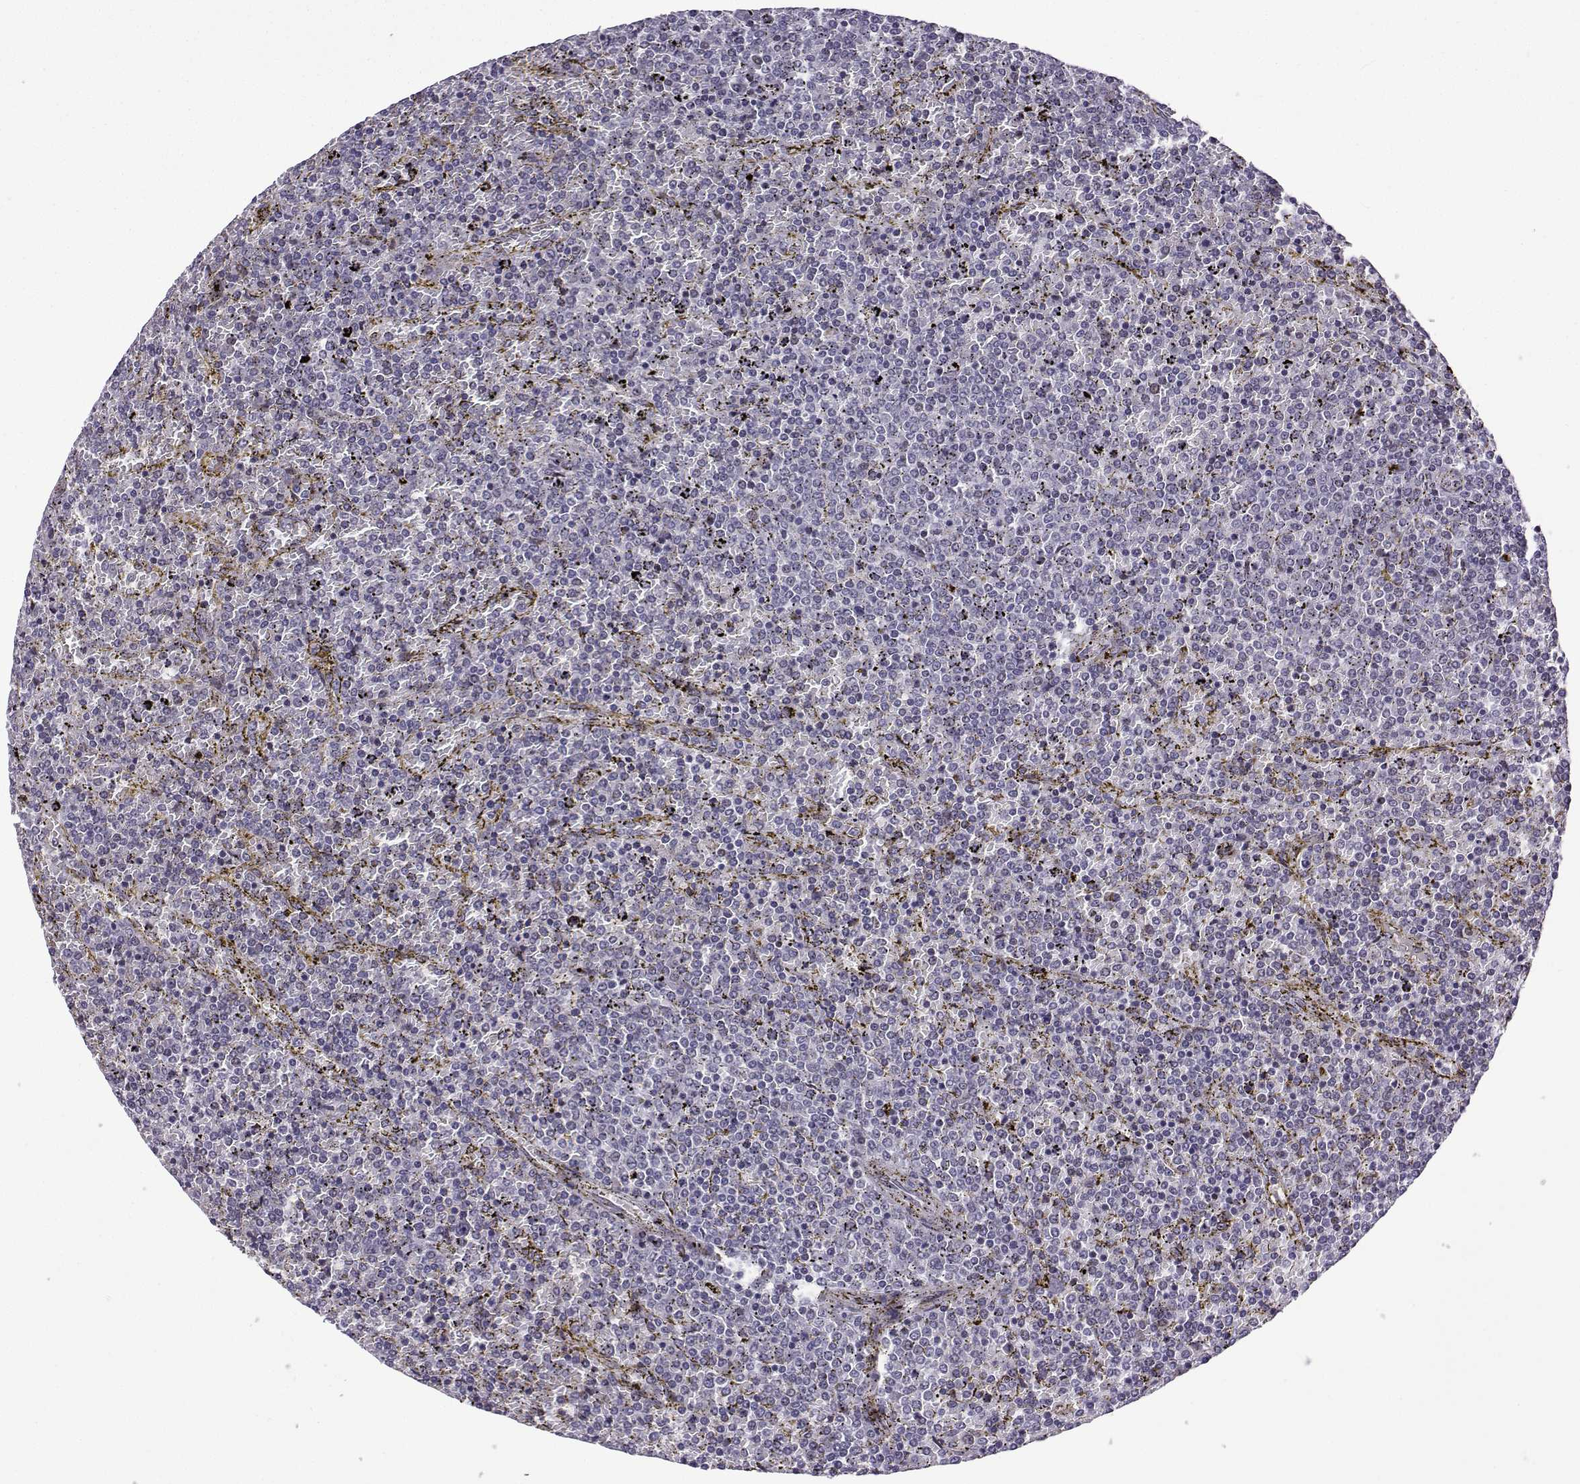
{"staining": {"intensity": "negative", "quantity": "none", "location": "none"}, "tissue": "lymphoma", "cell_type": "Tumor cells", "image_type": "cancer", "snomed": [{"axis": "morphology", "description": "Malignant lymphoma, non-Hodgkin's type, Low grade"}, {"axis": "topography", "description": "Spleen"}], "caption": "IHC of human low-grade malignant lymphoma, non-Hodgkin's type exhibits no positivity in tumor cells. (Brightfield microscopy of DAB (3,3'-diaminobenzidine) IHC at high magnification).", "gene": "FGF3", "patient": {"sex": "female", "age": 77}}